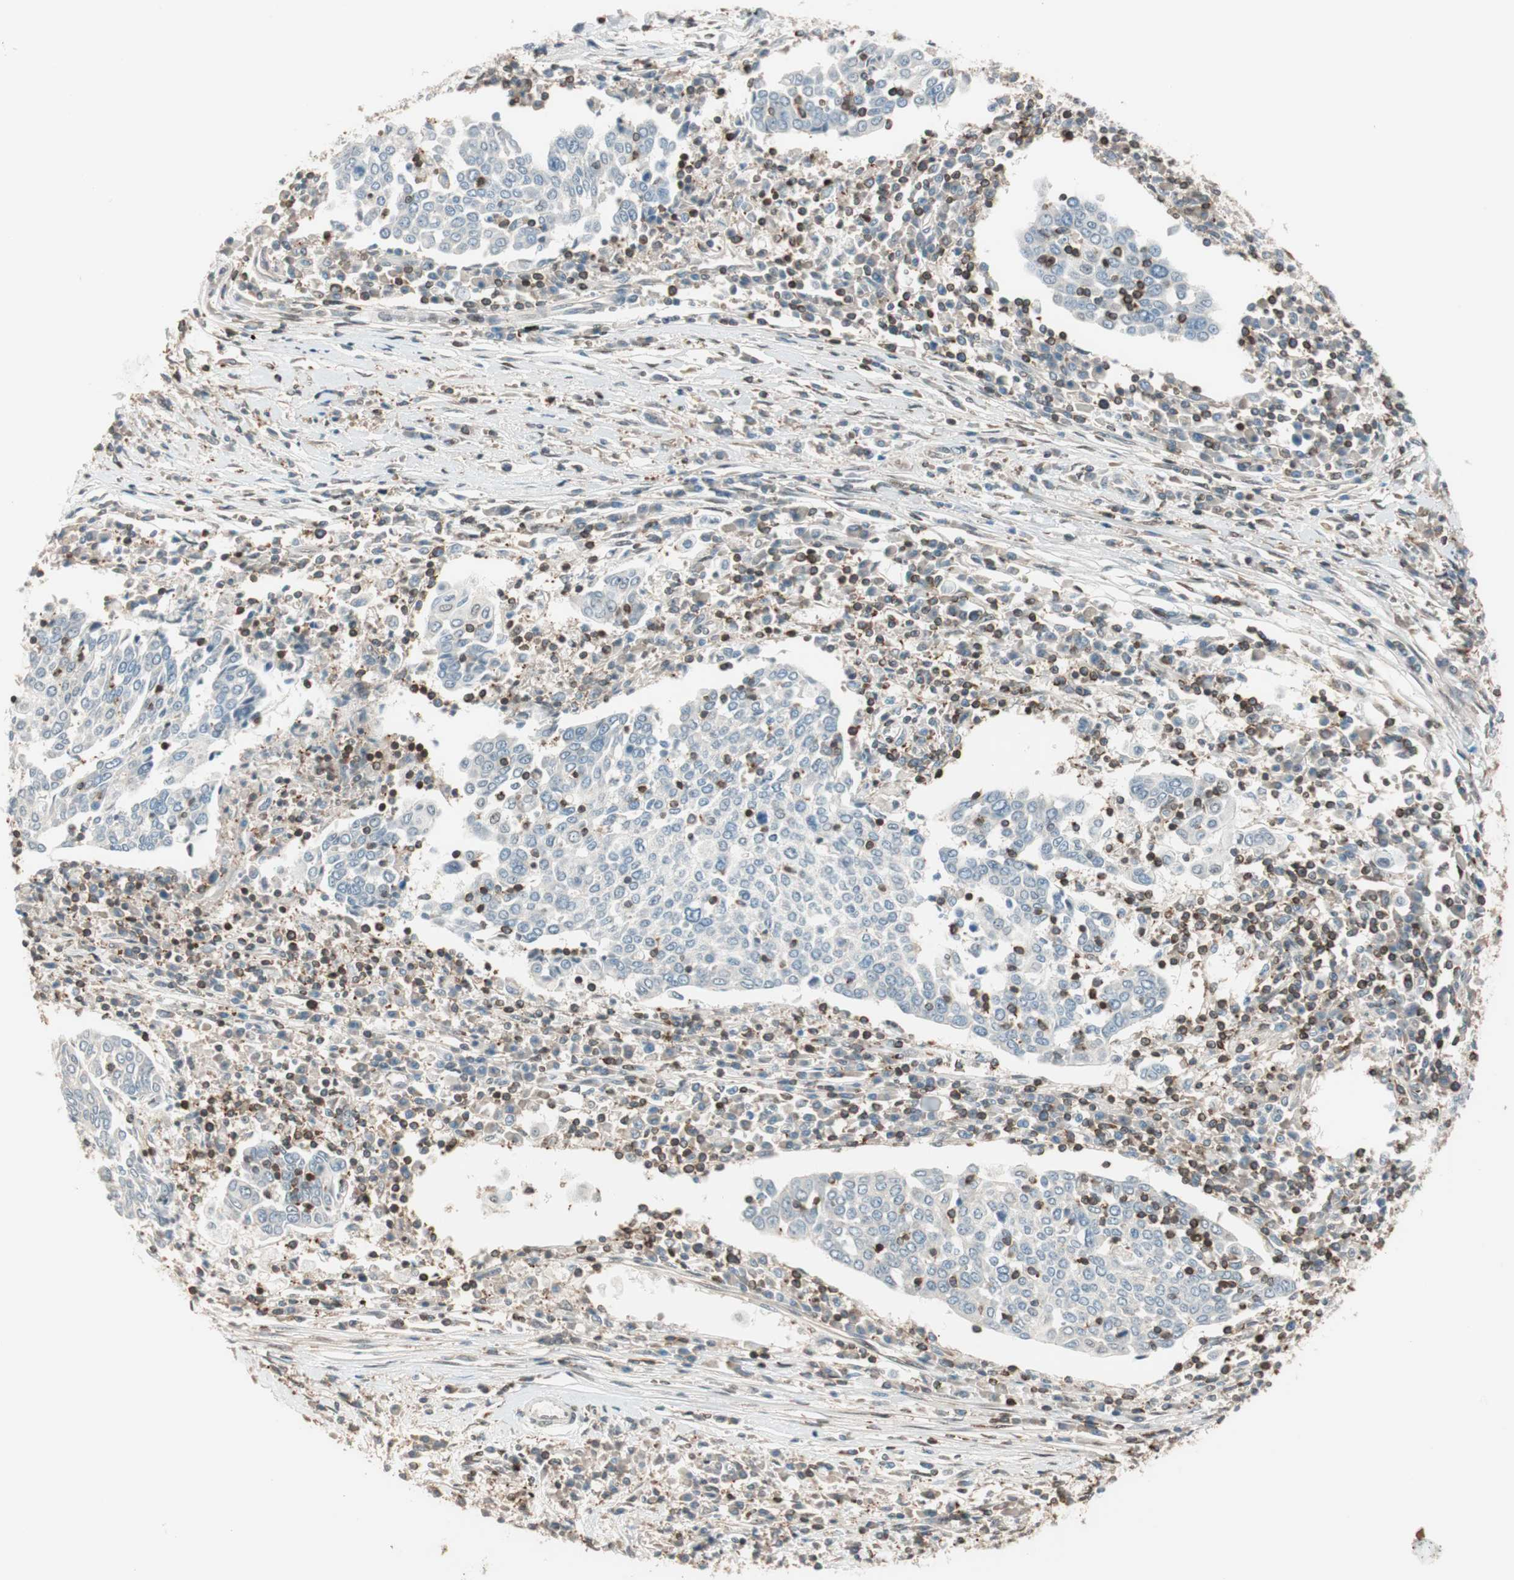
{"staining": {"intensity": "negative", "quantity": "none", "location": "none"}, "tissue": "cervical cancer", "cell_type": "Tumor cells", "image_type": "cancer", "snomed": [{"axis": "morphology", "description": "Squamous cell carcinoma, NOS"}, {"axis": "topography", "description": "Cervix"}], "caption": "This histopathology image is of squamous cell carcinoma (cervical) stained with IHC to label a protein in brown with the nuclei are counter-stained blue. There is no staining in tumor cells.", "gene": "BIN1", "patient": {"sex": "female", "age": 40}}